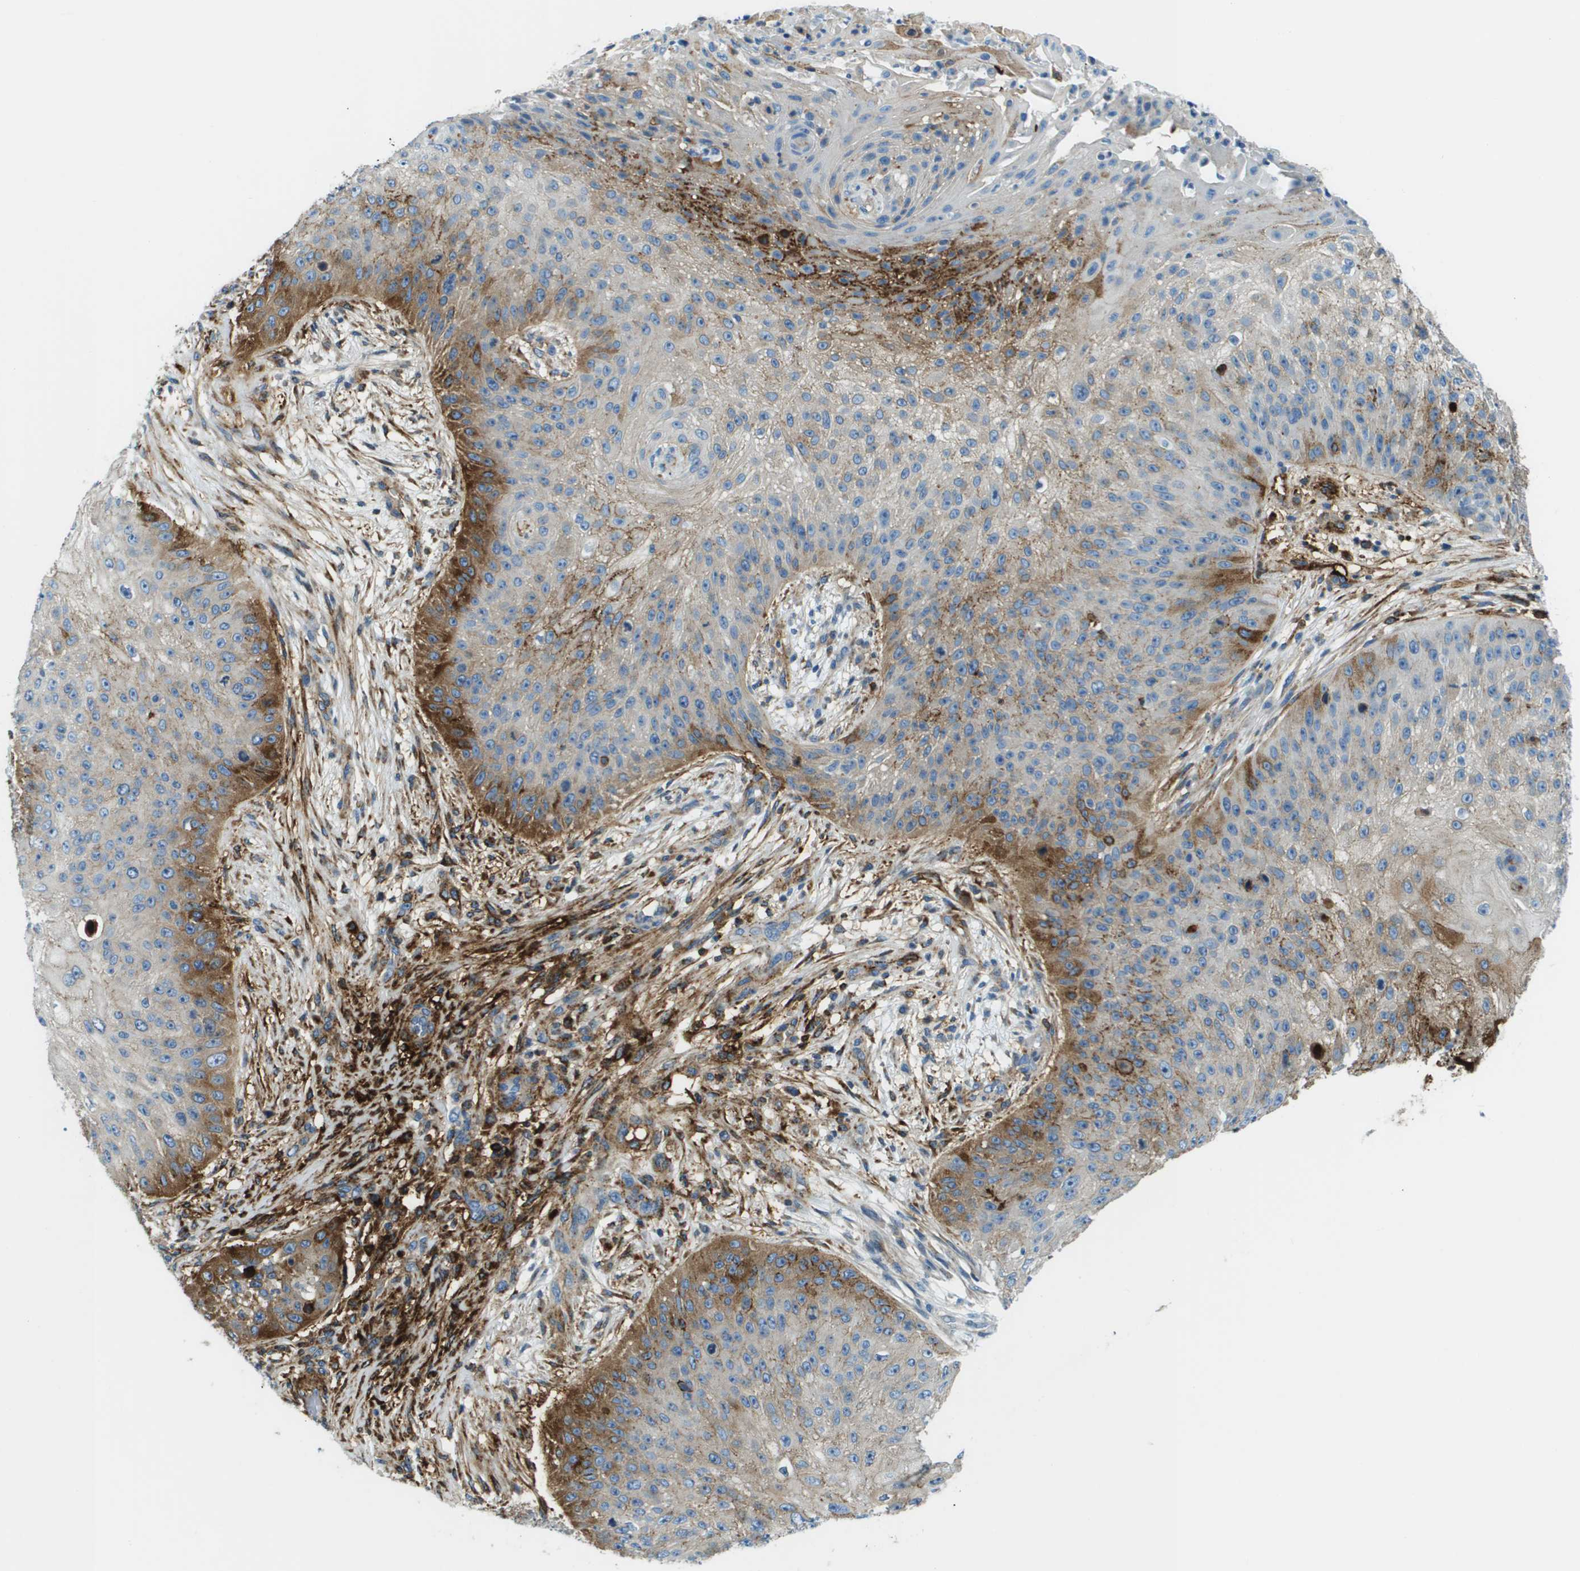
{"staining": {"intensity": "moderate", "quantity": "<25%", "location": "cytoplasmic/membranous"}, "tissue": "skin cancer", "cell_type": "Tumor cells", "image_type": "cancer", "snomed": [{"axis": "morphology", "description": "Squamous cell carcinoma, NOS"}, {"axis": "topography", "description": "Skin"}], "caption": "Brown immunohistochemical staining in human skin cancer (squamous cell carcinoma) reveals moderate cytoplasmic/membranous staining in about <25% of tumor cells.", "gene": "SDC1", "patient": {"sex": "female", "age": 80}}